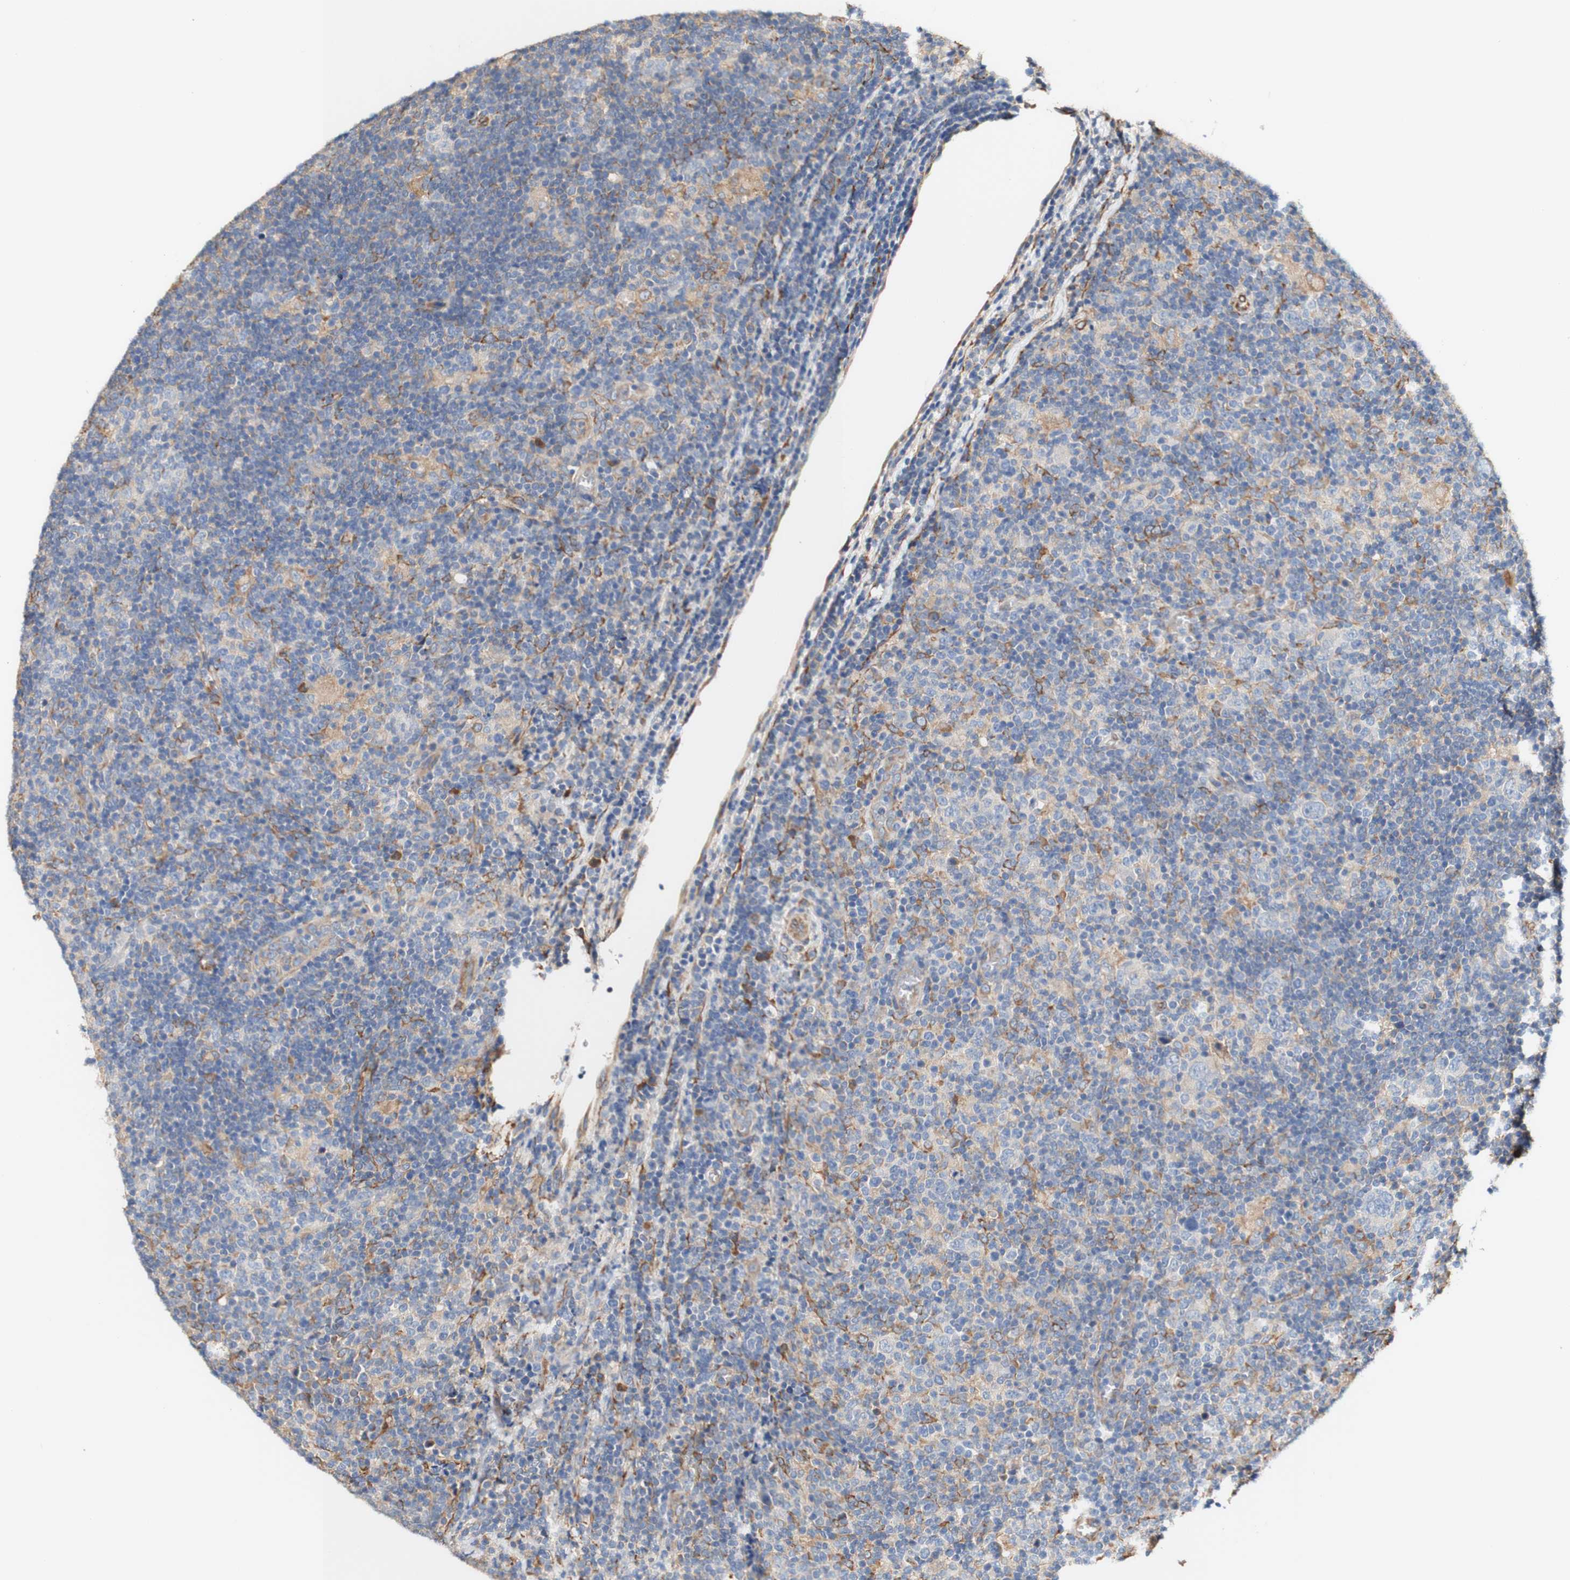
{"staining": {"intensity": "moderate", "quantity": "<25%", "location": "cytoplasmic/membranous"}, "tissue": "lymphoma", "cell_type": "Tumor cells", "image_type": "cancer", "snomed": [{"axis": "morphology", "description": "Hodgkin's disease, NOS"}, {"axis": "topography", "description": "Lymph node"}], "caption": "Human lymphoma stained with a brown dye exhibits moderate cytoplasmic/membranous positive staining in about <25% of tumor cells.", "gene": "EIF2AK4", "patient": {"sex": "female", "age": 57}}